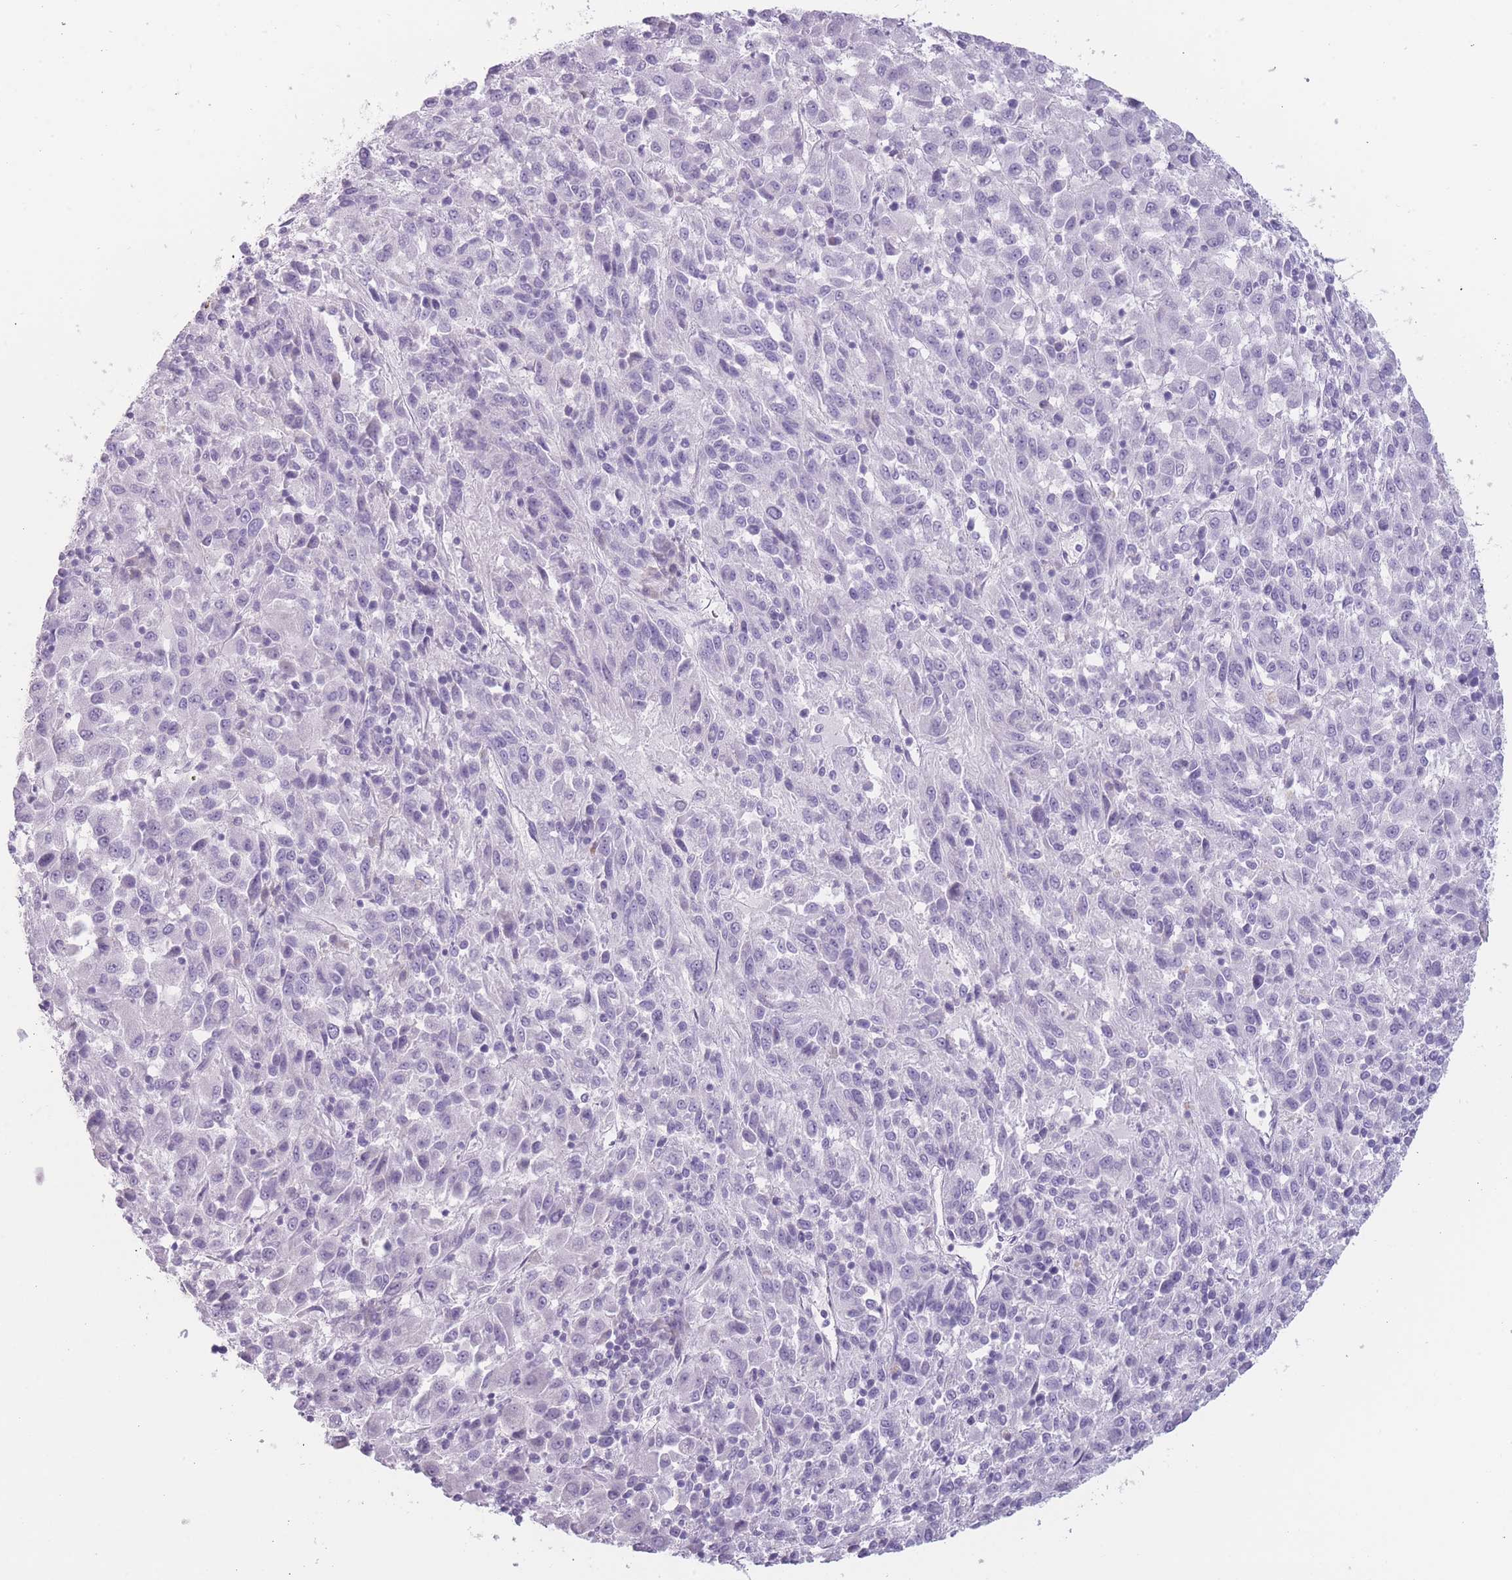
{"staining": {"intensity": "negative", "quantity": "none", "location": "none"}, "tissue": "melanoma", "cell_type": "Tumor cells", "image_type": "cancer", "snomed": [{"axis": "morphology", "description": "Malignant melanoma, Metastatic site"}, {"axis": "topography", "description": "Lung"}], "caption": "Histopathology image shows no significant protein positivity in tumor cells of malignant melanoma (metastatic site). Nuclei are stained in blue.", "gene": "PPFIA3", "patient": {"sex": "male", "age": 64}}